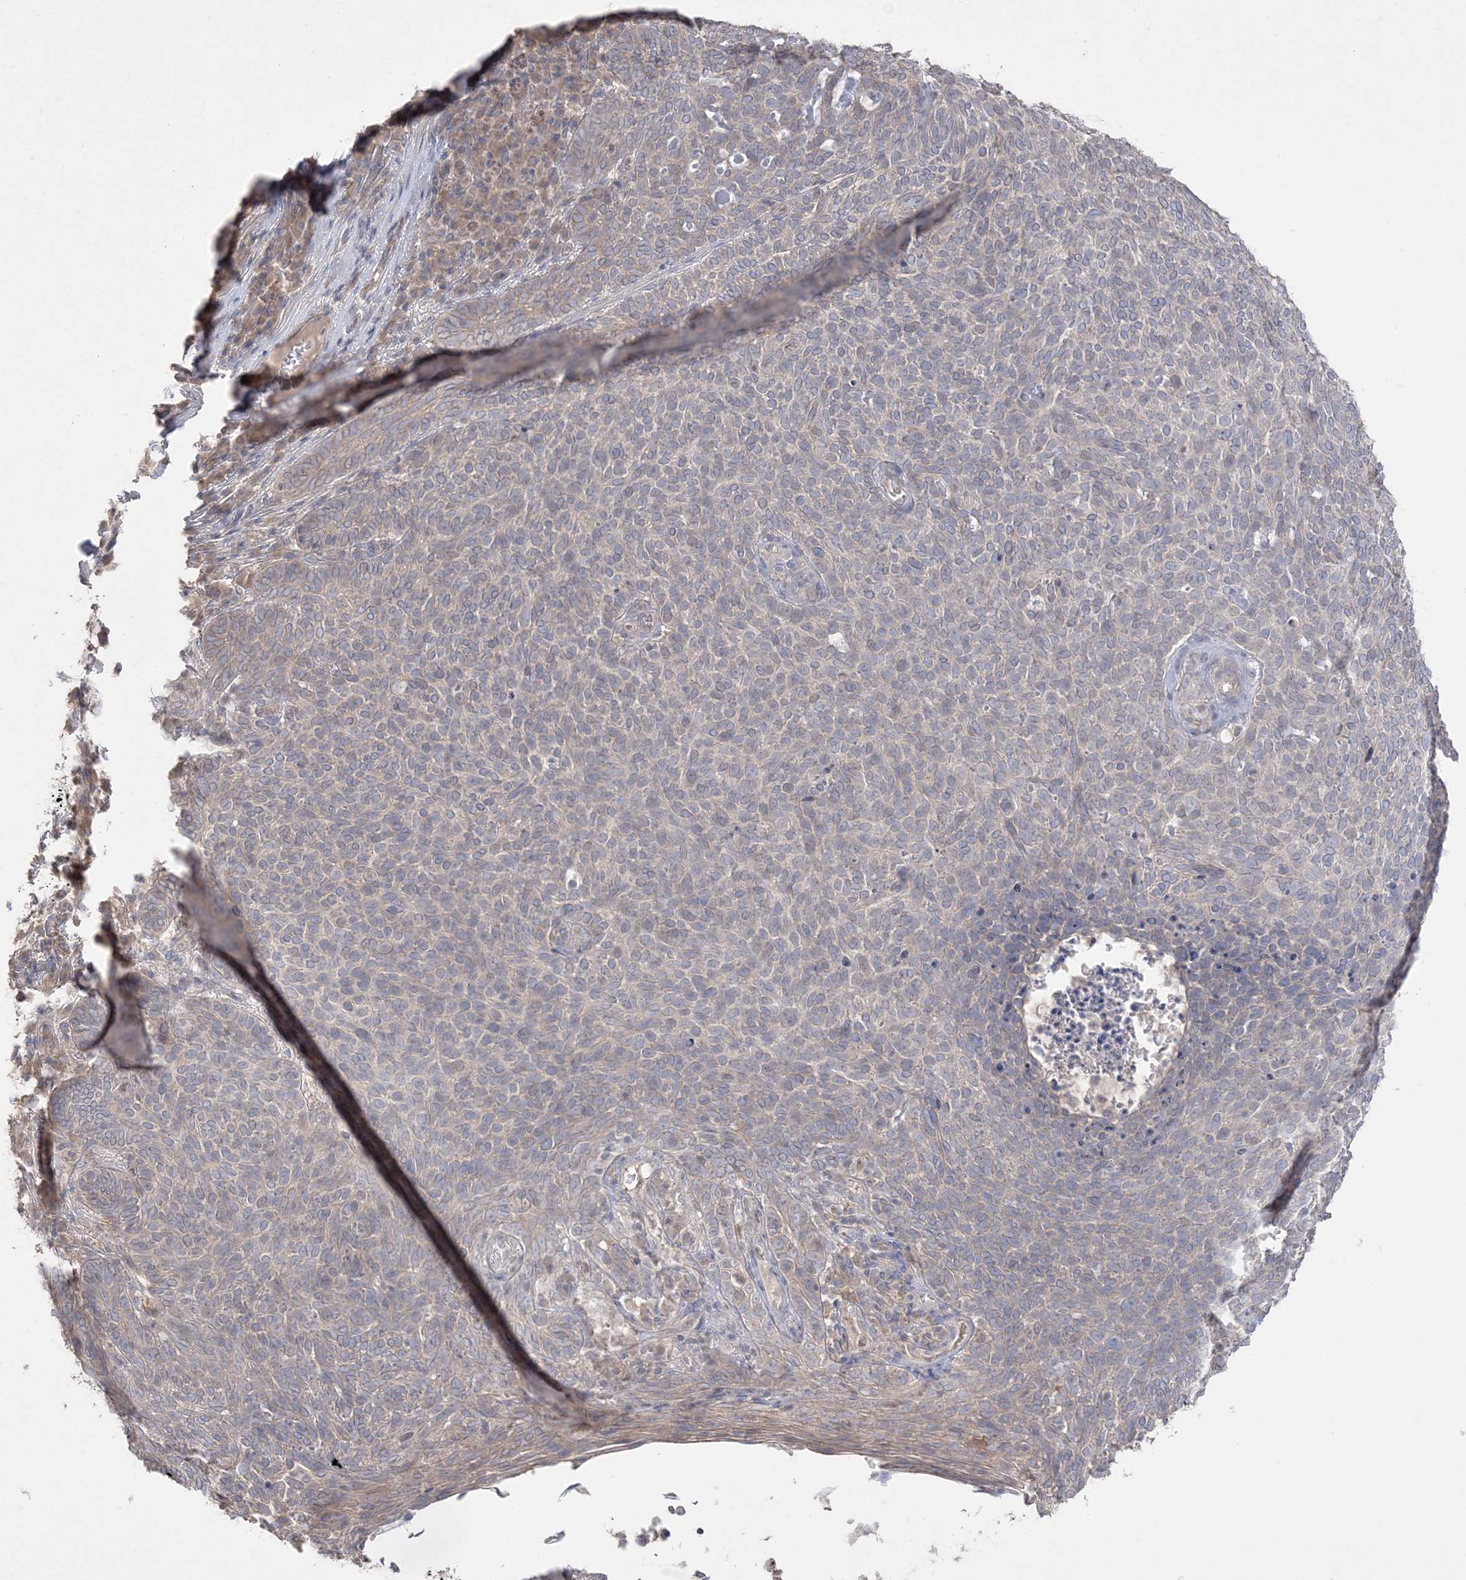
{"staining": {"intensity": "negative", "quantity": "none", "location": "none"}, "tissue": "skin cancer", "cell_type": "Tumor cells", "image_type": "cancer", "snomed": [{"axis": "morphology", "description": "Squamous cell carcinoma, NOS"}, {"axis": "topography", "description": "Skin"}], "caption": "This is a photomicrograph of IHC staining of skin squamous cell carcinoma, which shows no staining in tumor cells.", "gene": "SH3BP4", "patient": {"sex": "female", "age": 90}}